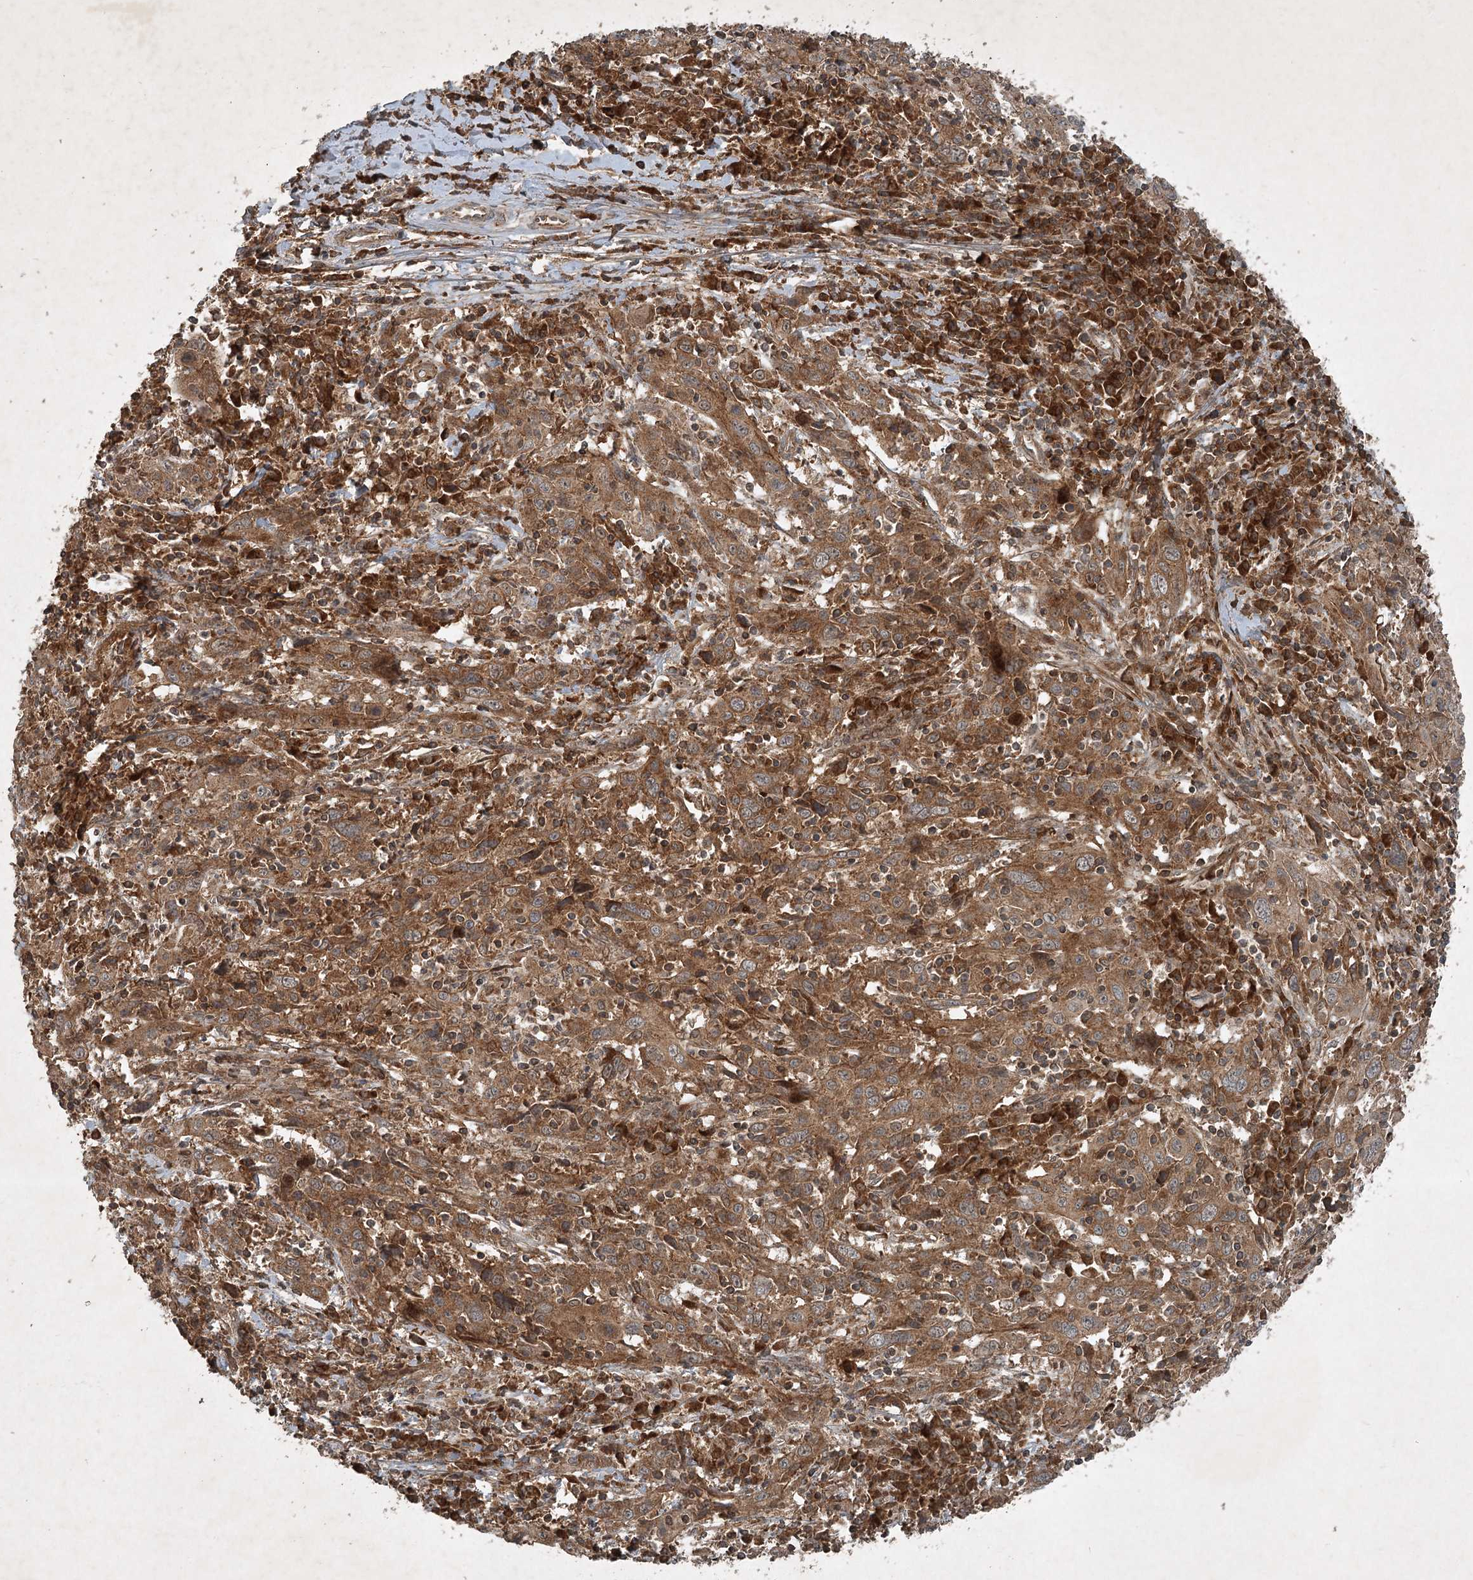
{"staining": {"intensity": "moderate", "quantity": ">75%", "location": "cytoplasmic/membranous"}, "tissue": "cervical cancer", "cell_type": "Tumor cells", "image_type": "cancer", "snomed": [{"axis": "morphology", "description": "Squamous cell carcinoma, NOS"}, {"axis": "topography", "description": "Cervix"}], "caption": "A brown stain shows moderate cytoplasmic/membranous positivity of a protein in human cervical cancer tumor cells.", "gene": "UNC93A", "patient": {"sex": "female", "age": 46}}